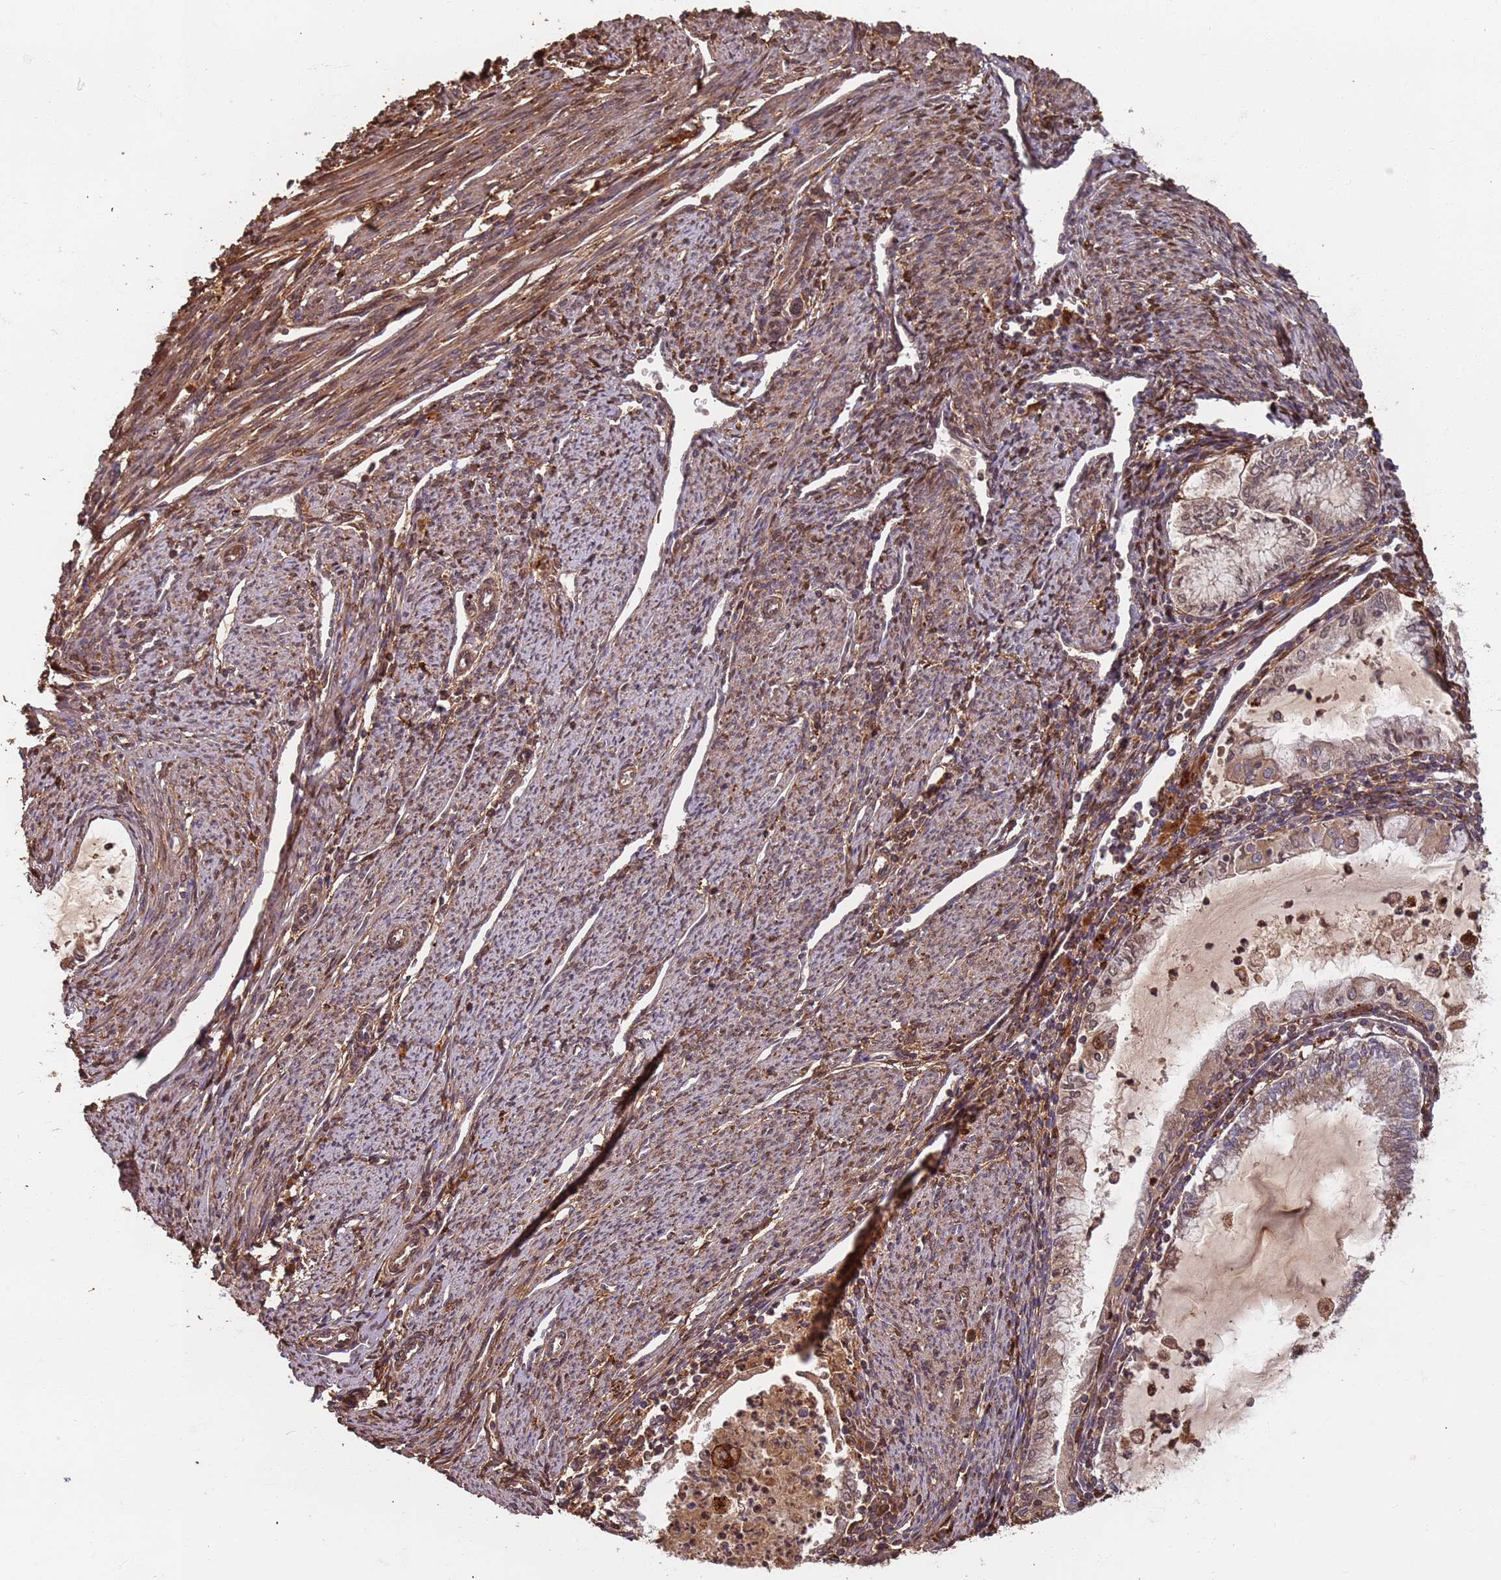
{"staining": {"intensity": "weak", "quantity": "25%-75%", "location": "cytoplasmic/membranous,nuclear"}, "tissue": "endometrial cancer", "cell_type": "Tumor cells", "image_type": "cancer", "snomed": [{"axis": "morphology", "description": "Adenocarcinoma, NOS"}, {"axis": "topography", "description": "Endometrium"}], "caption": "Human endometrial adenocarcinoma stained with a protein marker demonstrates weak staining in tumor cells.", "gene": "SDCCAG8", "patient": {"sex": "female", "age": 79}}